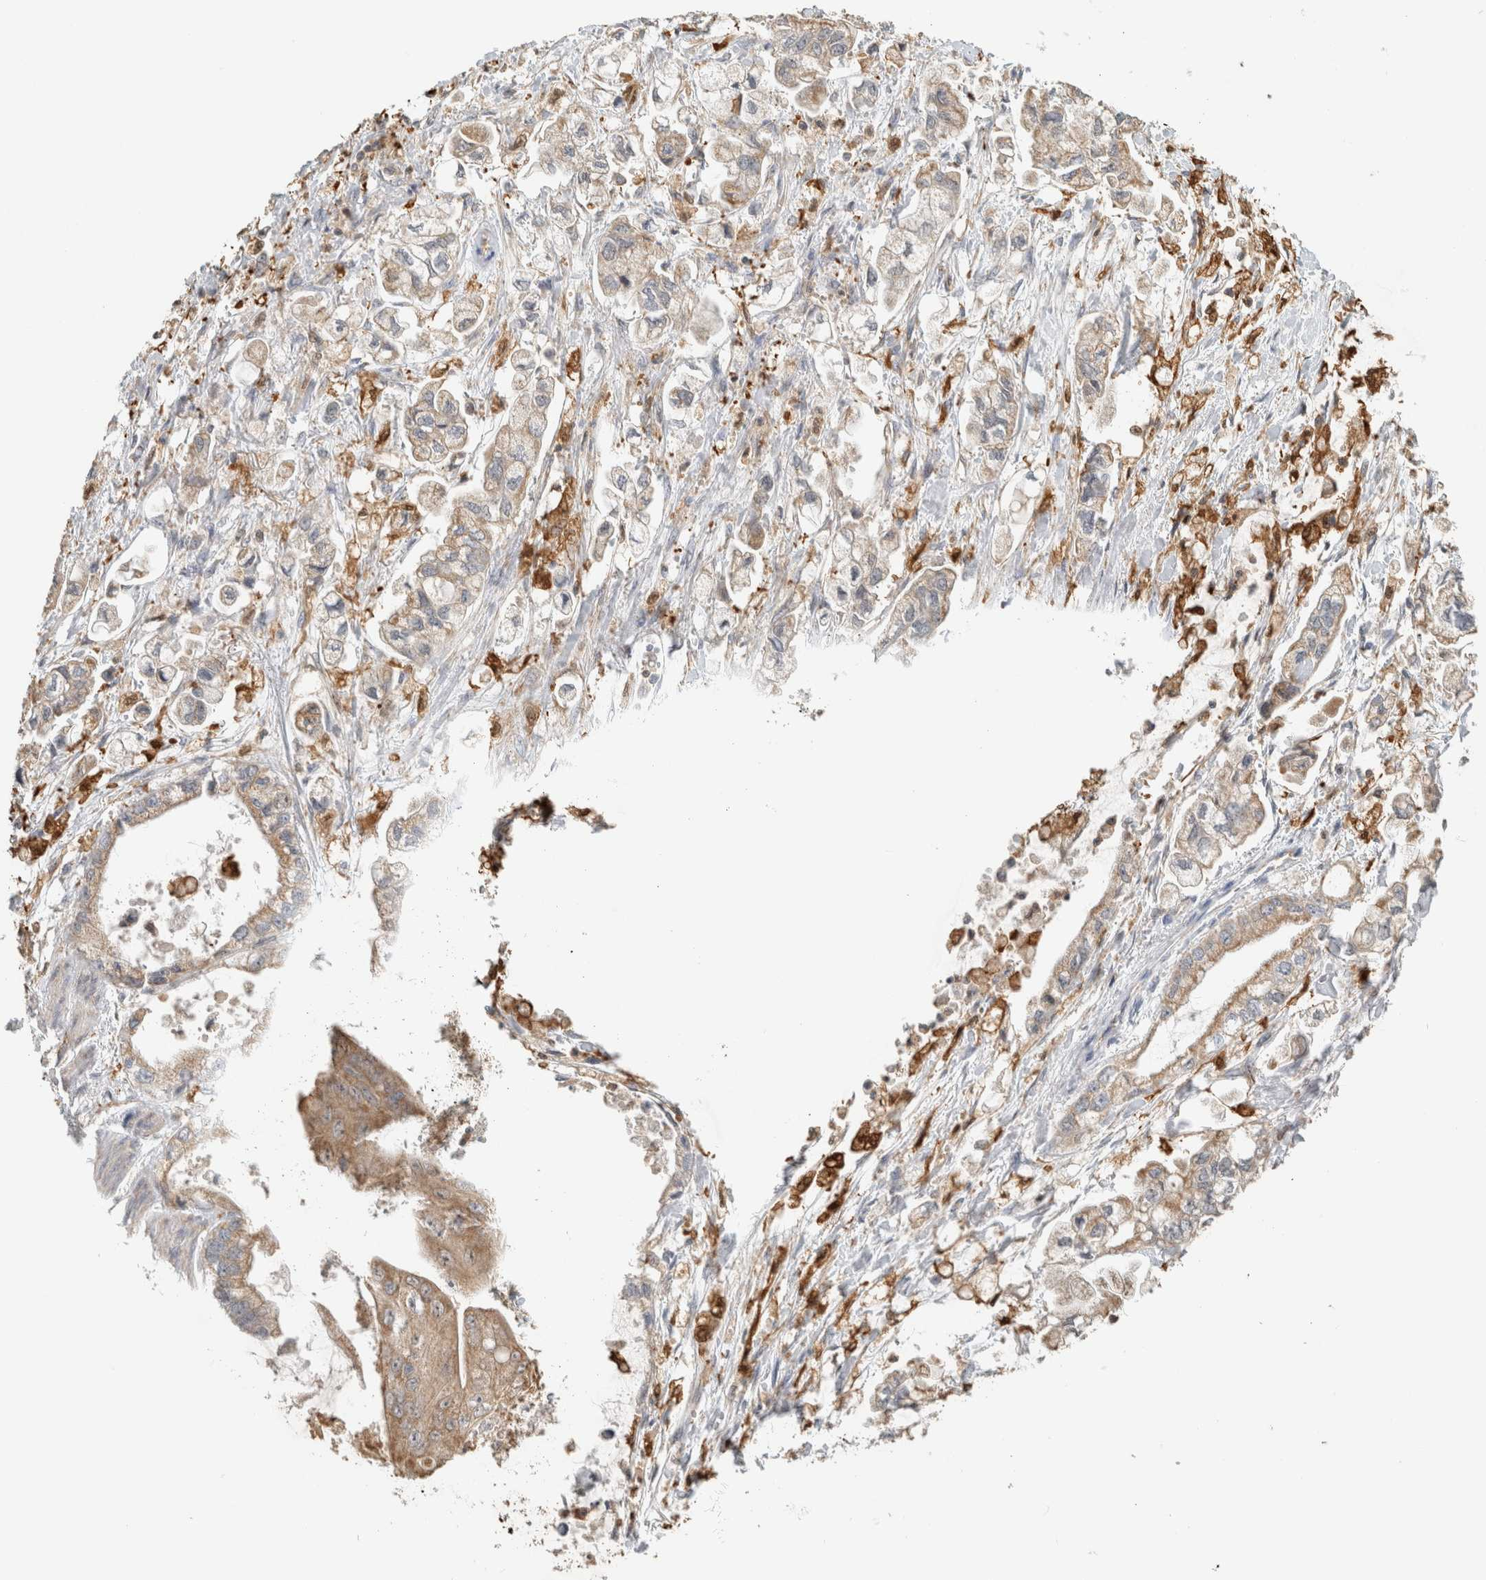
{"staining": {"intensity": "weak", "quantity": ">75%", "location": "cytoplasmic/membranous"}, "tissue": "stomach cancer", "cell_type": "Tumor cells", "image_type": "cancer", "snomed": [{"axis": "morphology", "description": "Normal tissue, NOS"}, {"axis": "morphology", "description": "Adenocarcinoma, NOS"}, {"axis": "topography", "description": "Stomach"}], "caption": "IHC histopathology image of neoplastic tissue: human adenocarcinoma (stomach) stained using immunohistochemistry (IHC) displays low levels of weak protein expression localized specifically in the cytoplasmic/membranous of tumor cells, appearing as a cytoplasmic/membranous brown color.", "gene": "CAPG", "patient": {"sex": "male", "age": 62}}